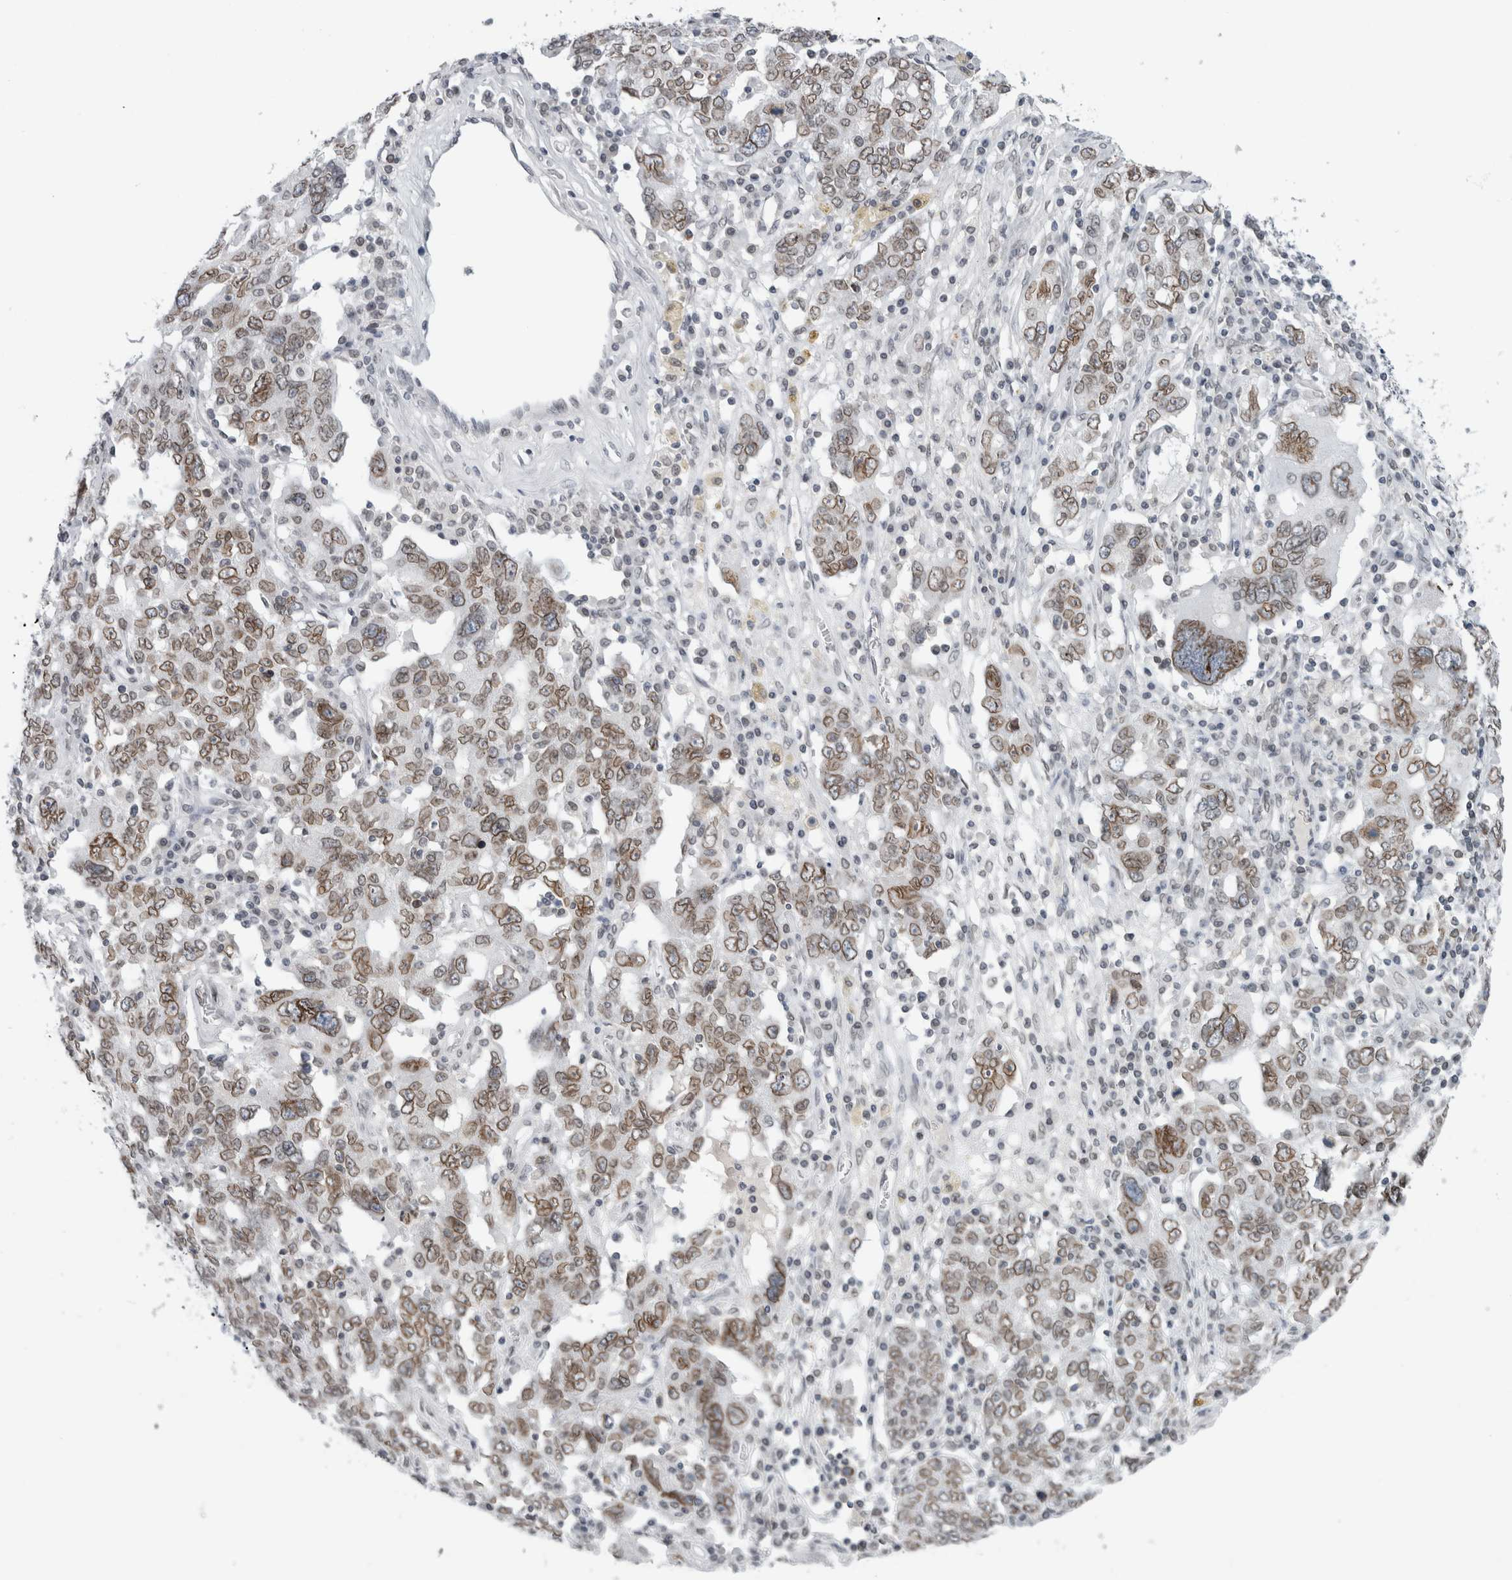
{"staining": {"intensity": "weak", "quantity": ">75%", "location": "cytoplasmic/membranous,nuclear"}, "tissue": "ovarian cancer", "cell_type": "Tumor cells", "image_type": "cancer", "snomed": [{"axis": "morphology", "description": "Carcinoma, endometroid"}, {"axis": "topography", "description": "Ovary"}], "caption": "Ovarian endometroid carcinoma tissue exhibits weak cytoplasmic/membranous and nuclear expression in approximately >75% of tumor cells", "gene": "ZNF770", "patient": {"sex": "female", "age": 62}}